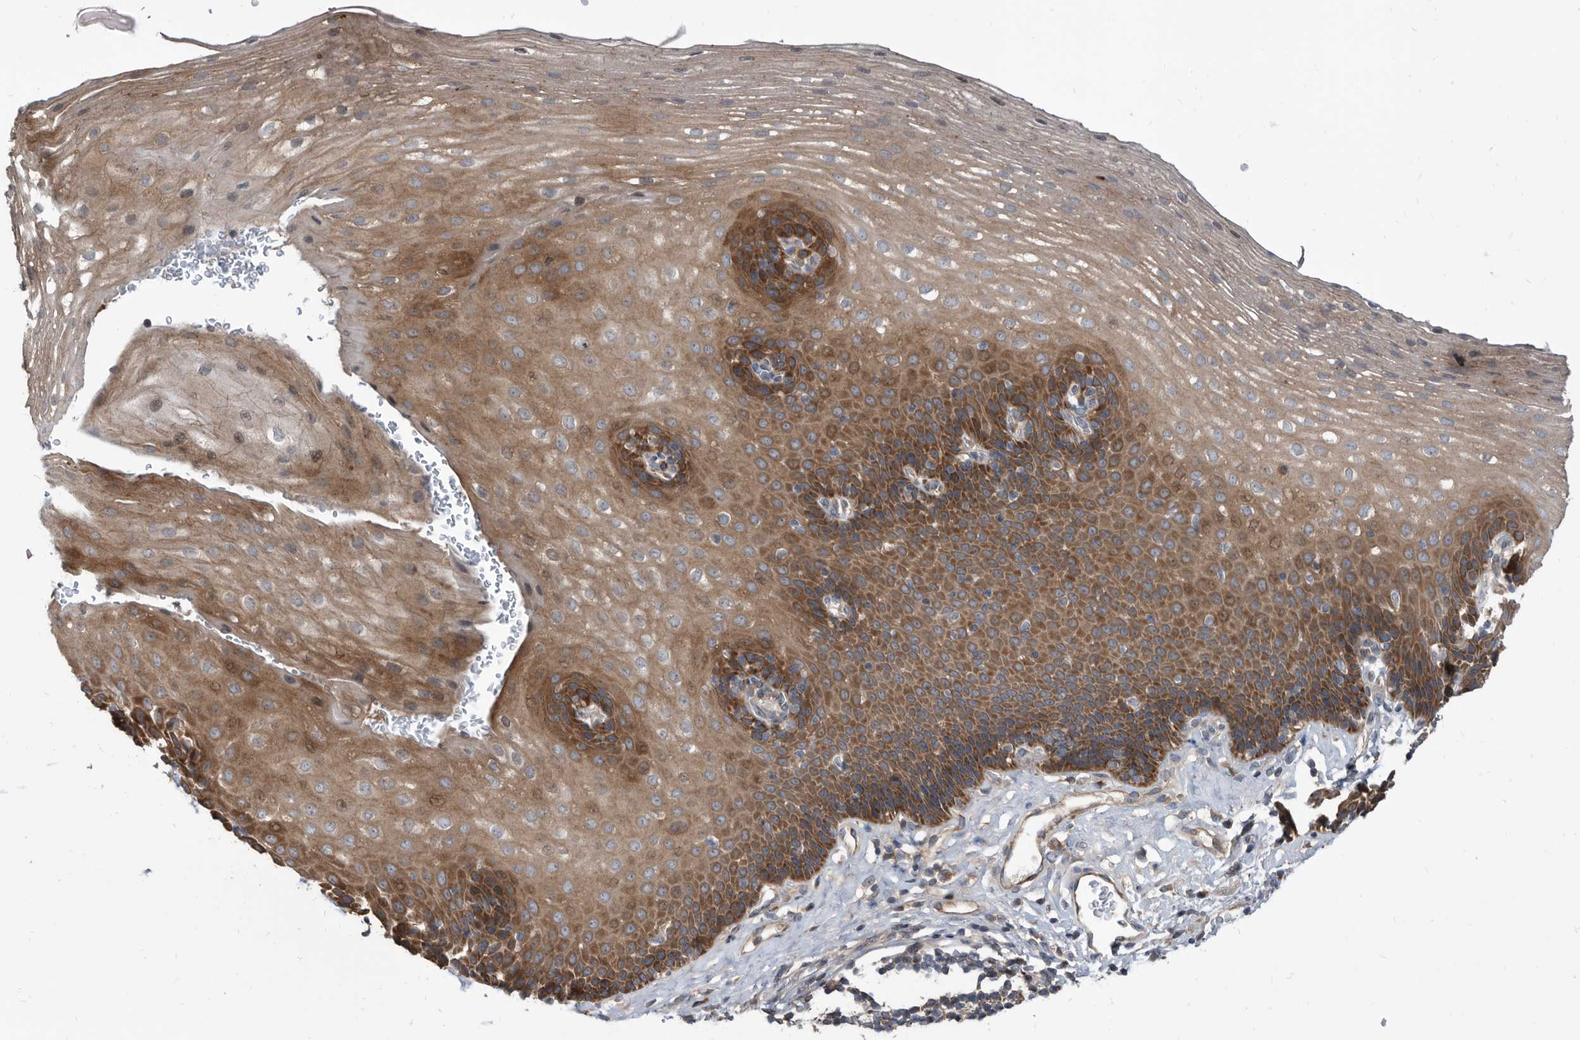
{"staining": {"intensity": "moderate", "quantity": ">75%", "location": "cytoplasmic/membranous"}, "tissue": "esophagus", "cell_type": "Squamous epithelial cells", "image_type": "normal", "snomed": [{"axis": "morphology", "description": "Normal tissue, NOS"}, {"axis": "topography", "description": "Esophagus"}], "caption": "This photomicrograph displays IHC staining of benign esophagus, with medium moderate cytoplasmic/membranous staining in about >75% of squamous epithelial cells.", "gene": "APEH", "patient": {"sex": "female", "age": 66}}